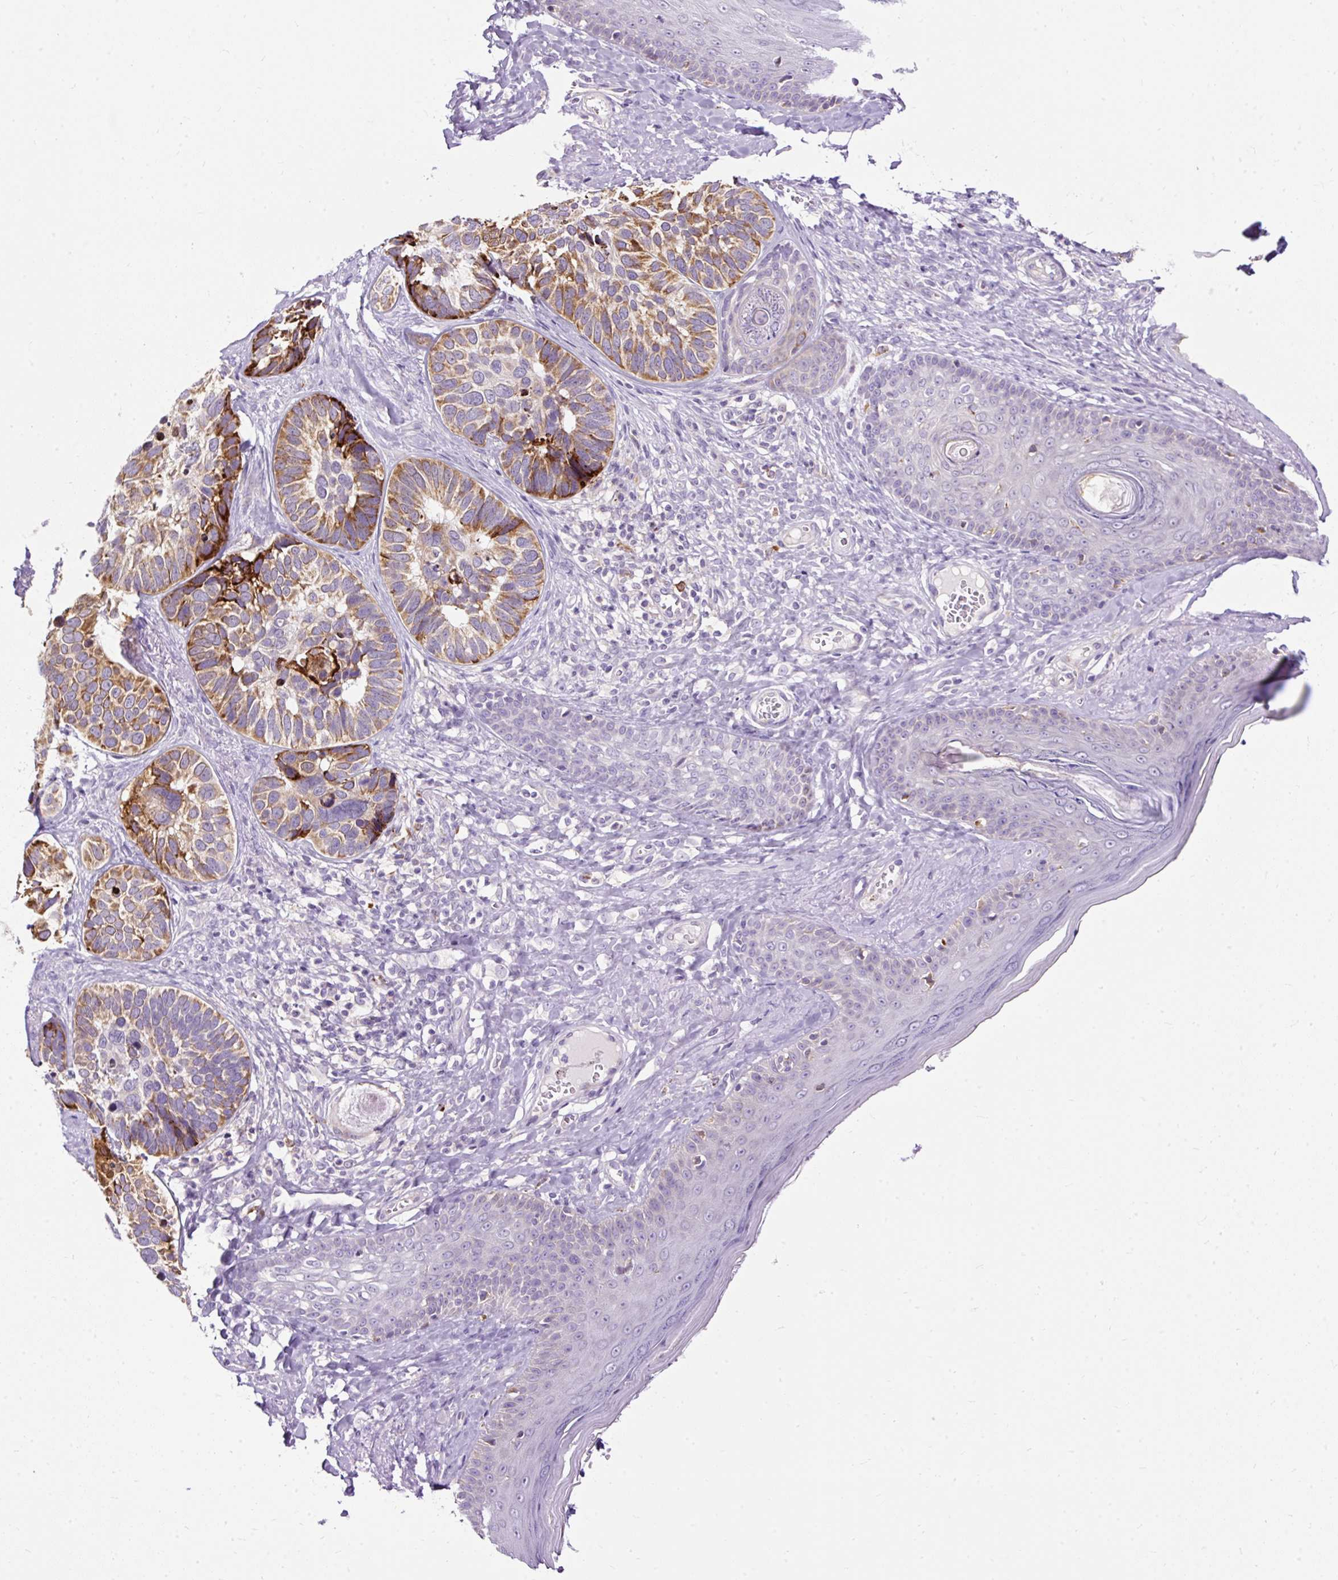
{"staining": {"intensity": "moderate", "quantity": ">75%", "location": "cytoplasmic/membranous"}, "tissue": "skin cancer", "cell_type": "Tumor cells", "image_type": "cancer", "snomed": [{"axis": "morphology", "description": "Basal cell carcinoma"}, {"axis": "topography", "description": "Skin"}], "caption": "An immunohistochemistry (IHC) micrograph of tumor tissue is shown. Protein staining in brown labels moderate cytoplasmic/membranous positivity in skin cancer (basal cell carcinoma) within tumor cells.", "gene": "FMC1", "patient": {"sex": "male", "age": 62}}